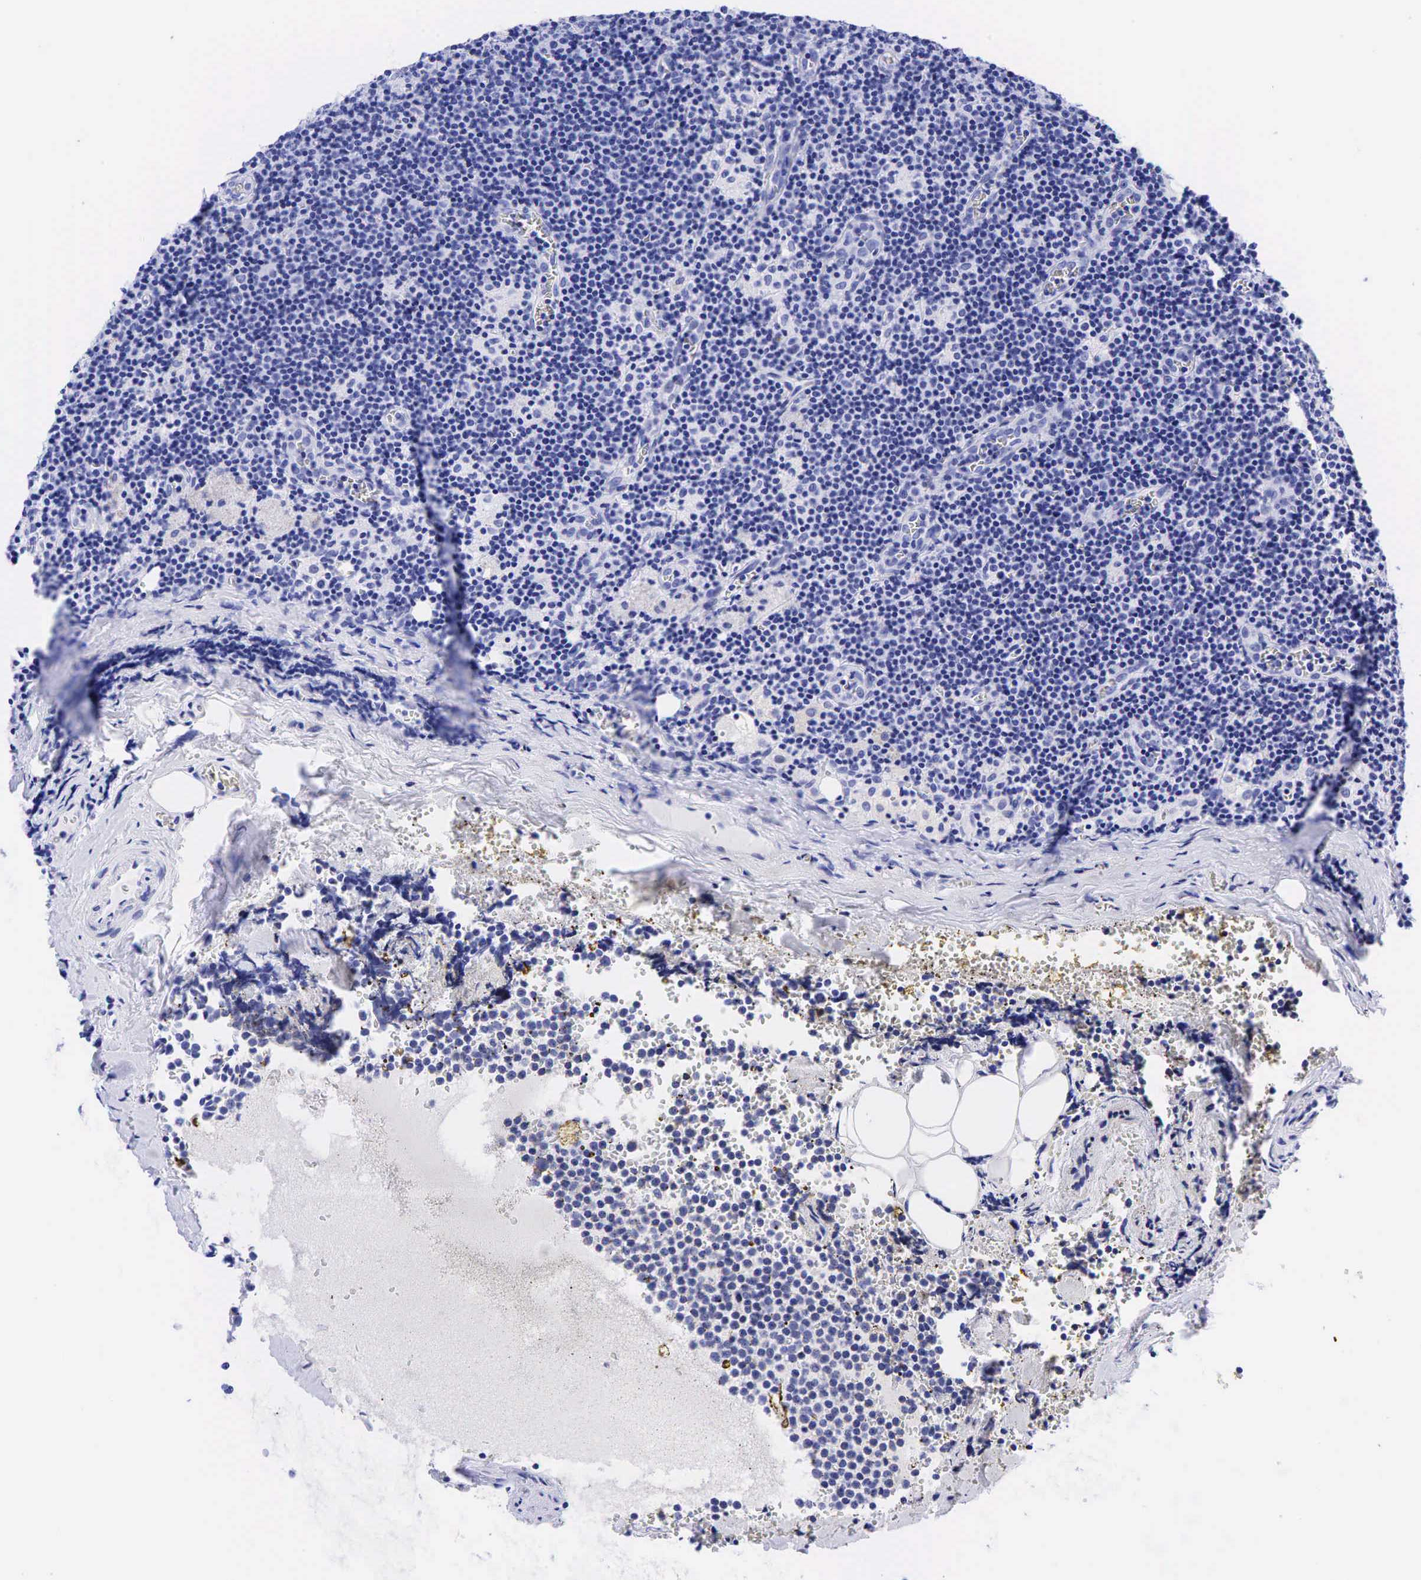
{"staining": {"intensity": "negative", "quantity": "none", "location": "none"}, "tissue": "lymphoma", "cell_type": "Tumor cells", "image_type": "cancer", "snomed": [{"axis": "morphology", "description": "Malignant lymphoma, non-Hodgkin's type, Low grade"}, {"axis": "topography", "description": "Lymph node"}], "caption": "An image of human malignant lymphoma, non-Hodgkin's type (low-grade) is negative for staining in tumor cells.", "gene": "CHGA", "patient": {"sex": "male", "age": 57}}